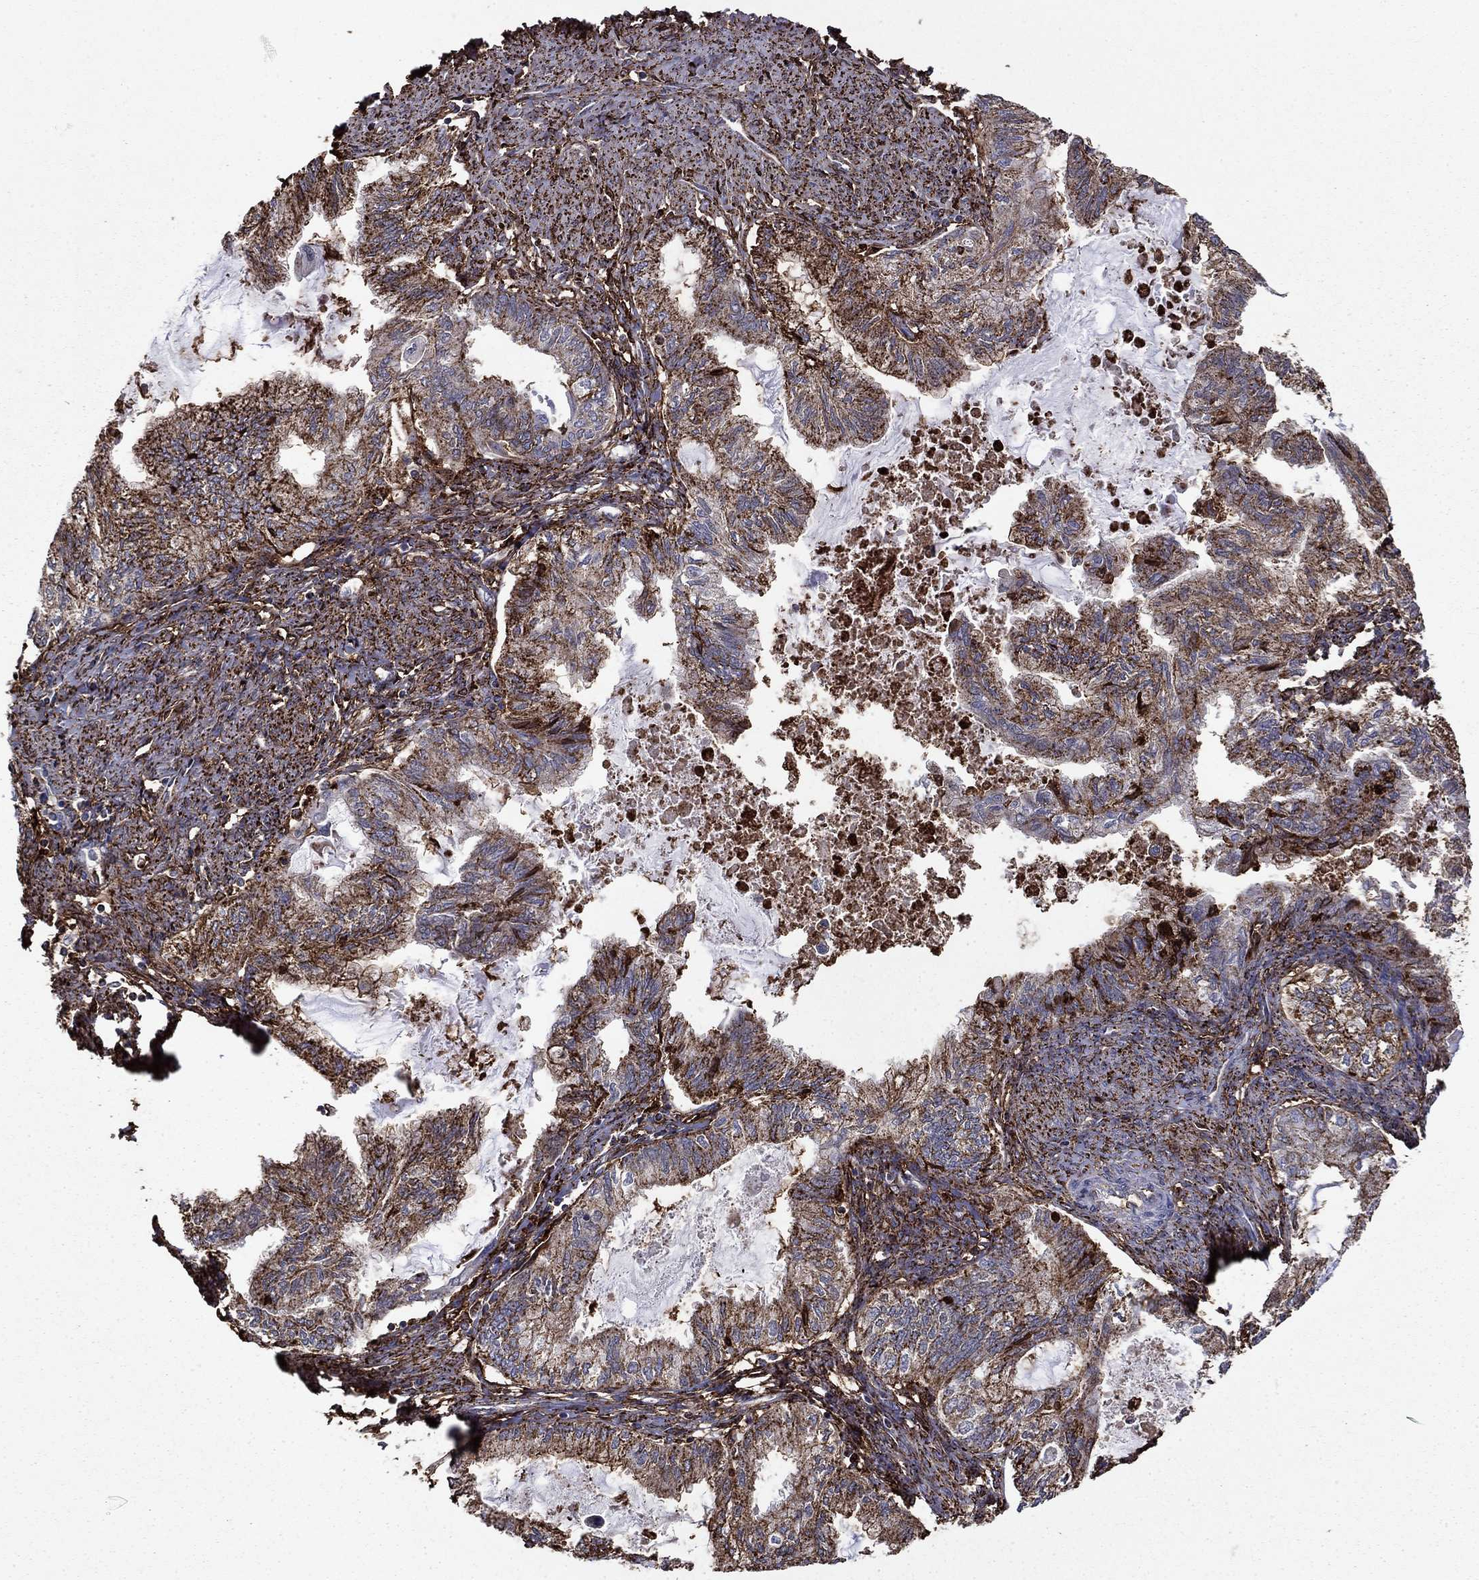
{"staining": {"intensity": "strong", "quantity": ">75%", "location": "cytoplasmic/membranous"}, "tissue": "endometrial cancer", "cell_type": "Tumor cells", "image_type": "cancer", "snomed": [{"axis": "morphology", "description": "Adenocarcinoma, NOS"}, {"axis": "topography", "description": "Endometrium"}], "caption": "Immunohistochemical staining of human endometrial cancer (adenocarcinoma) reveals strong cytoplasmic/membranous protein positivity in about >75% of tumor cells.", "gene": "PLAU", "patient": {"sex": "female", "age": 86}}